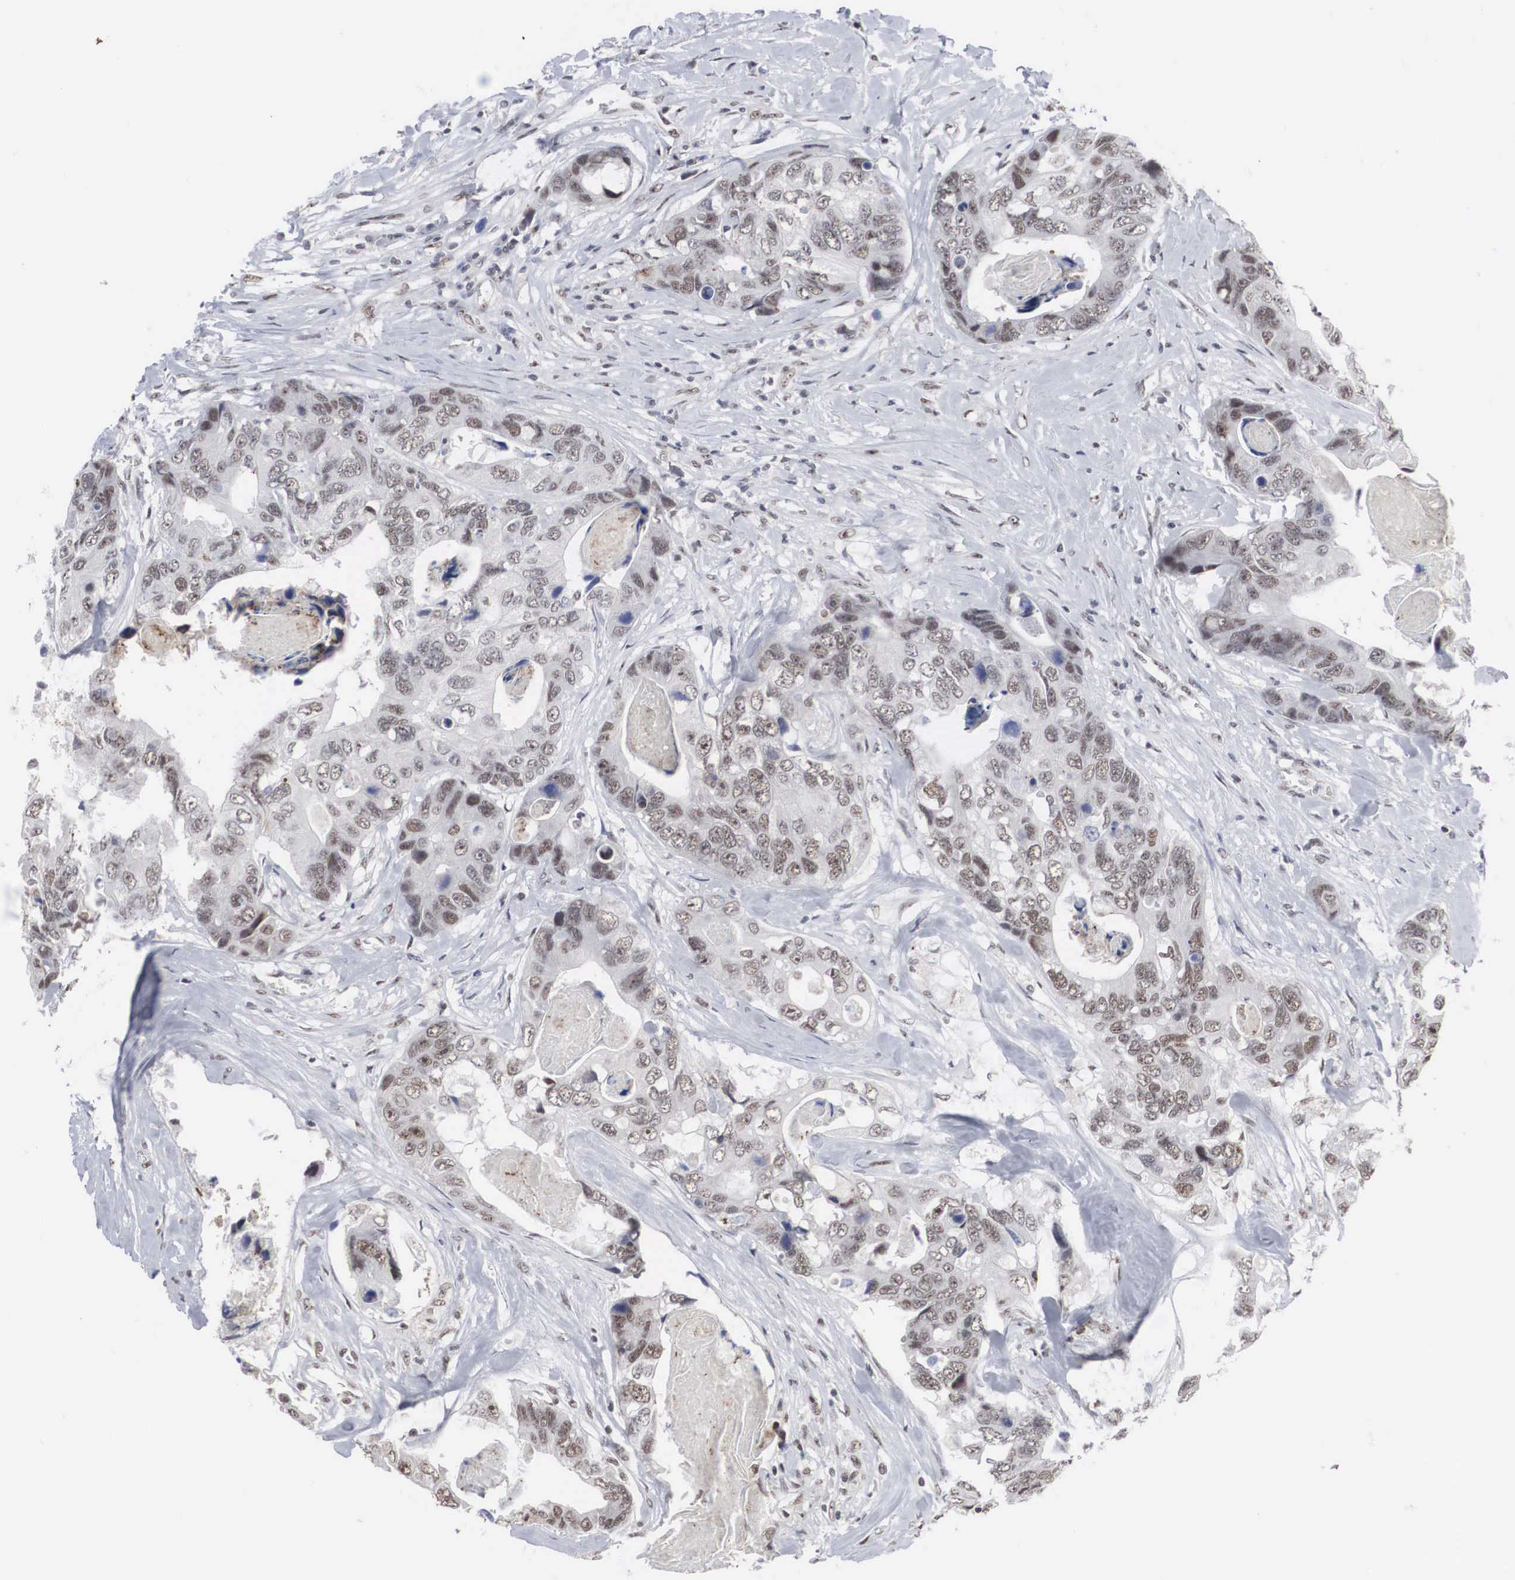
{"staining": {"intensity": "weak", "quantity": "25%-75%", "location": "nuclear"}, "tissue": "colorectal cancer", "cell_type": "Tumor cells", "image_type": "cancer", "snomed": [{"axis": "morphology", "description": "Adenocarcinoma, NOS"}, {"axis": "topography", "description": "Colon"}], "caption": "About 25%-75% of tumor cells in human colorectal cancer (adenocarcinoma) exhibit weak nuclear protein positivity as visualized by brown immunohistochemical staining.", "gene": "AUTS2", "patient": {"sex": "female", "age": 86}}